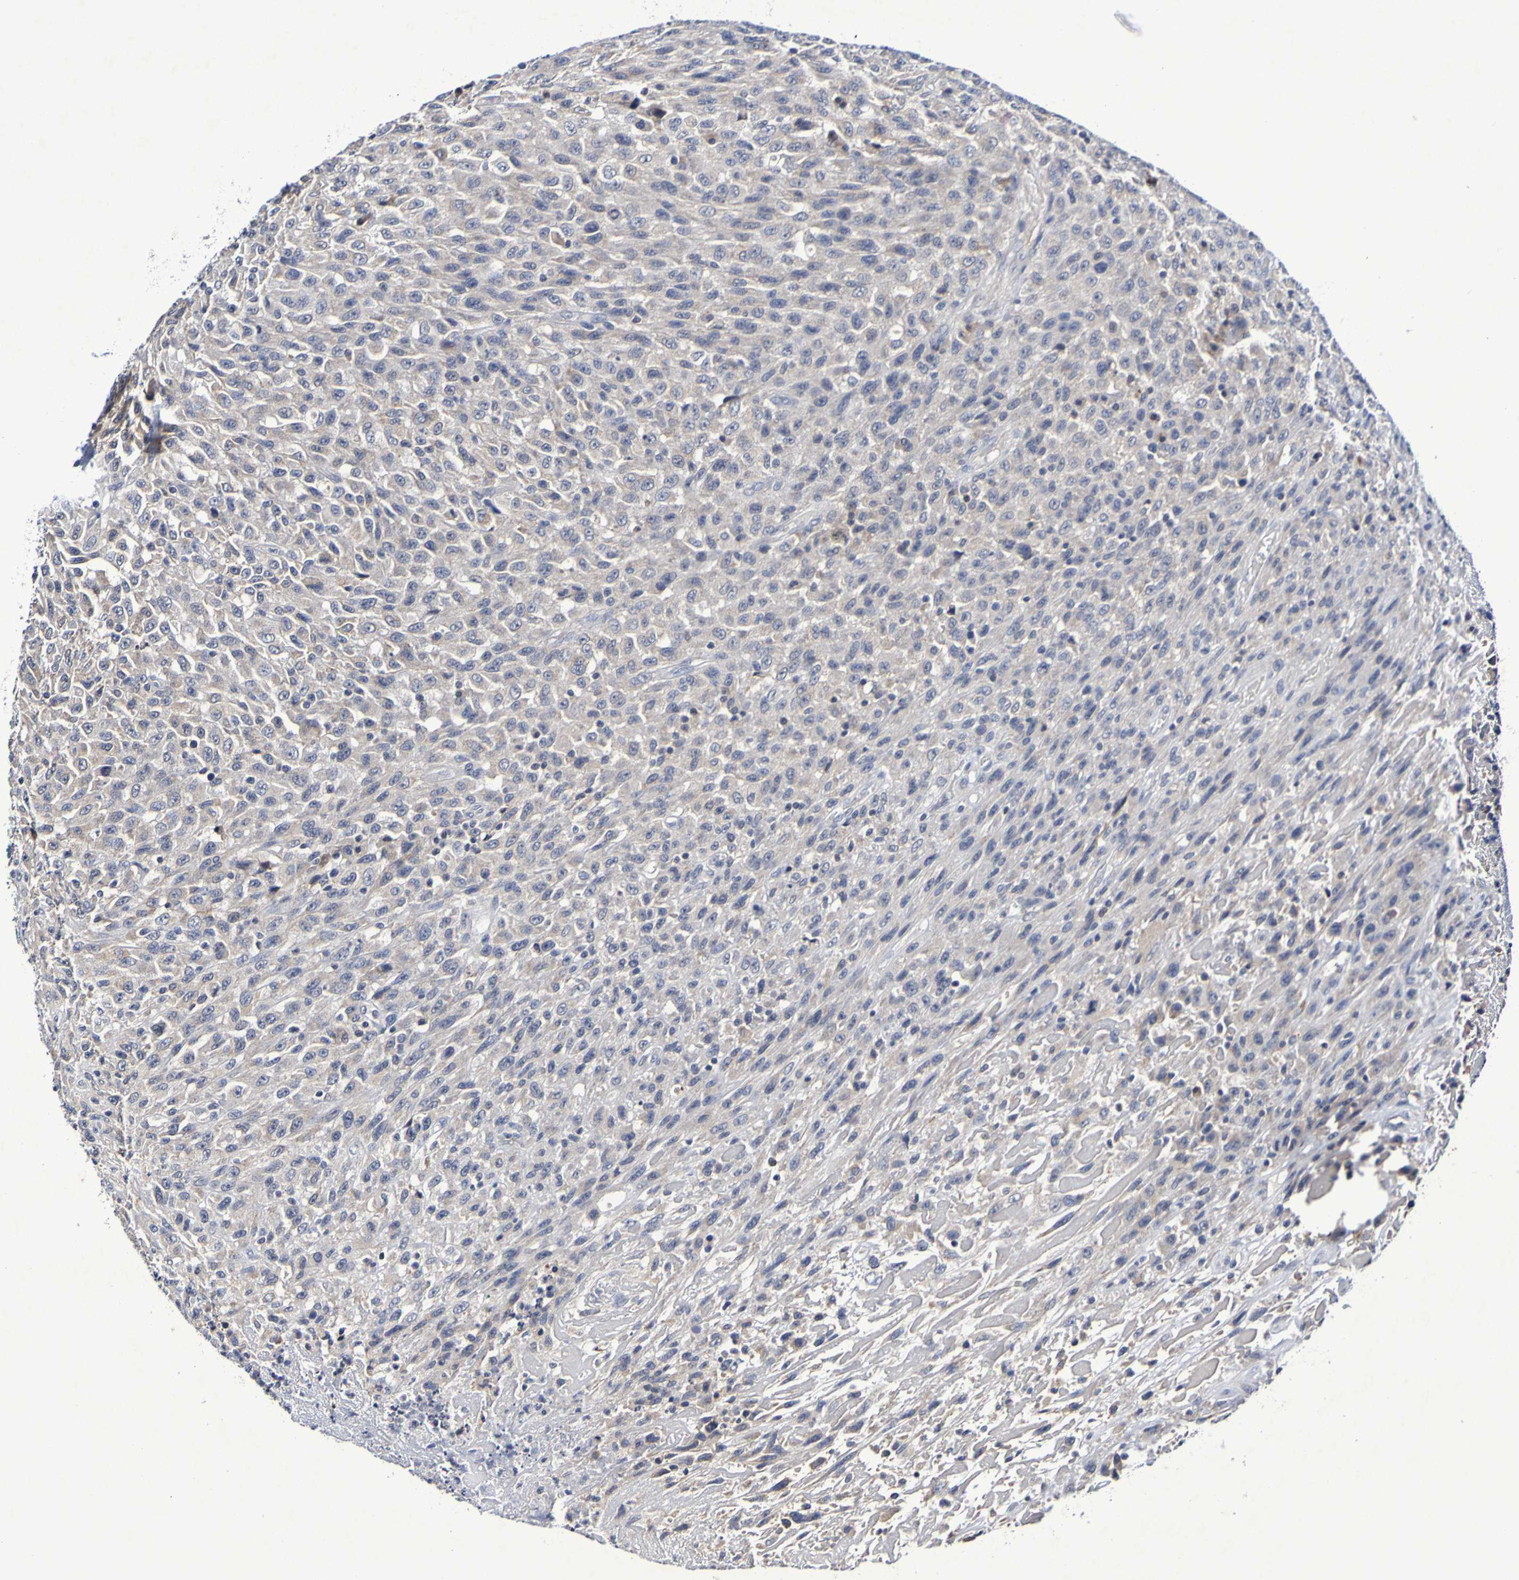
{"staining": {"intensity": "negative", "quantity": "none", "location": "none"}, "tissue": "urothelial cancer", "cell_type": "Tumor cells", "image_type": "cancer", "snomed": [{"axis": "morphology", "description": "Urothelial carcinoma, High grade"}, {"axis": "topography", "description": "Urinary bladder"}], "caption": "An immunohistochemistry photomicrograph of urothelial cancer is shown. There is no staining in tumor cells of urothelial cancer.", "gene": "PTP4A2", "patient": {"sex": "male", "age": 66}}